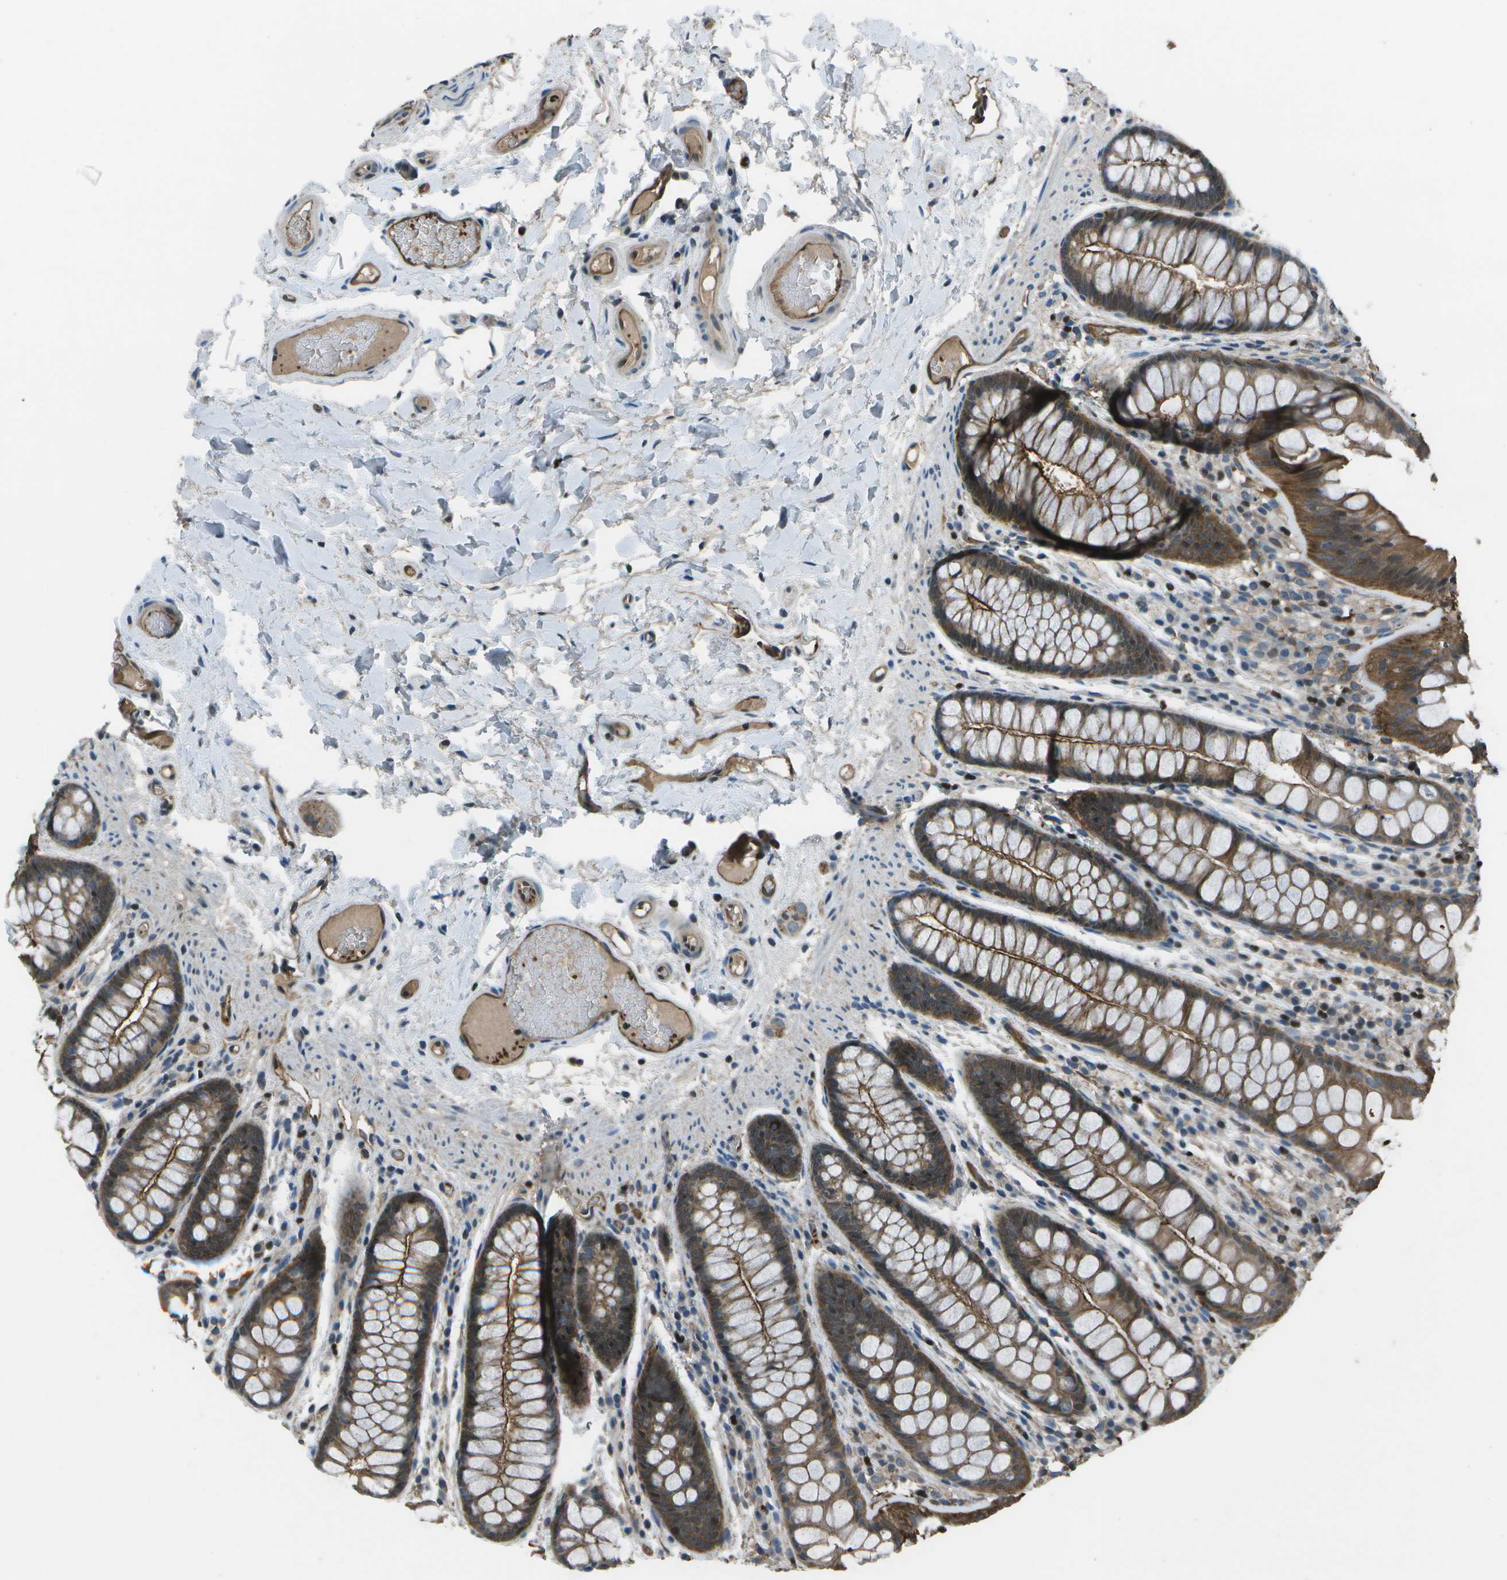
{"staining": {"intensity": "moderate", "quantity": "25%-75%", "location": "cytoplasmic/membranous"}, "tissue": "colon", "cell_type": "Endothelial cells", "image_type": "normal", "snomed": [{"axis": "morphology", "description": "Normal tissue, NOS"}, {"axis": "topography", "description": "Colon"}], "caption": "High-magnification brightfield microscopy of normal colon stained with DAB (brown) and counterstained with hematoxylin (blue). endothelial cells exhibit moderate cytoplasmic/membranous expression is identified in approximately25%-75% of cells.", "gene": "PDLIM1", "patient": {"sex": "female", "age": 56}}